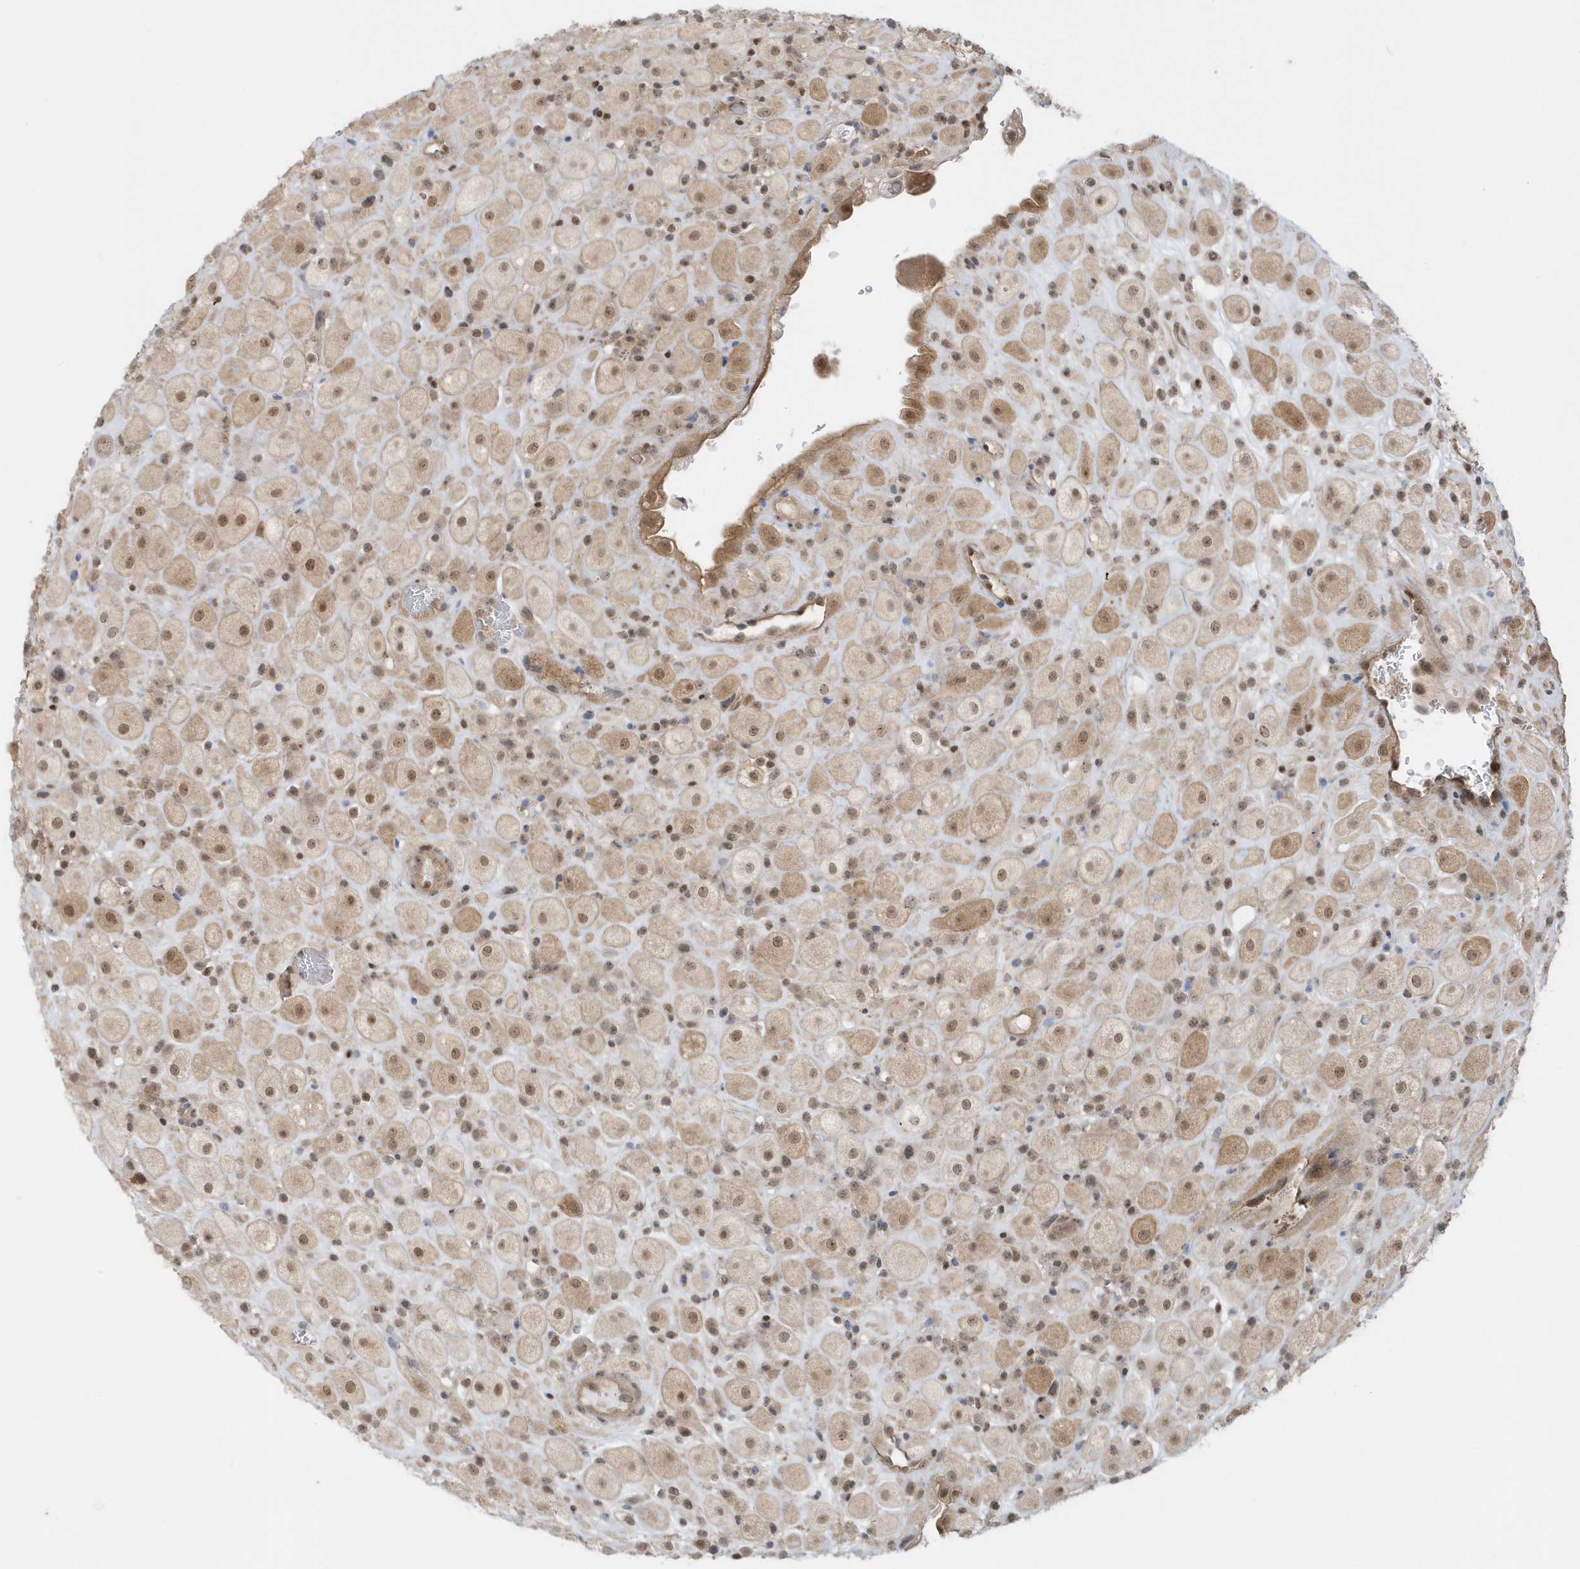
{"staining": {"intensity": "moderate", "quantity": "25%-75%", "location": "cytoplasmic/membranous,nuclear"}, "tissue": "placenta", "cell_type": "Decidual cells", "image_type": "normal", "snomed": [{"axis": "morphology", "description": "Normal tissue, NOS"}, {"axis": "topography", "description": "Placenta"}], "caption": "Immunohistochemistry (IHC) staining of normal placenta, which exhibits medium levels of moderate cytoplasmic/membranous,nuclear staining in about 25%-75% of decidual cells indicating moderate cytoplasmic/membranous,nuclear protein staining. The staining was performed using DAB (3,3'-diaminobenzidine) (brown) for protein detection and nuclei were counterstained in hematoxylin (blue).", "gene": "PPP1R7", "patient": {"sex": "female", "age": 35}}